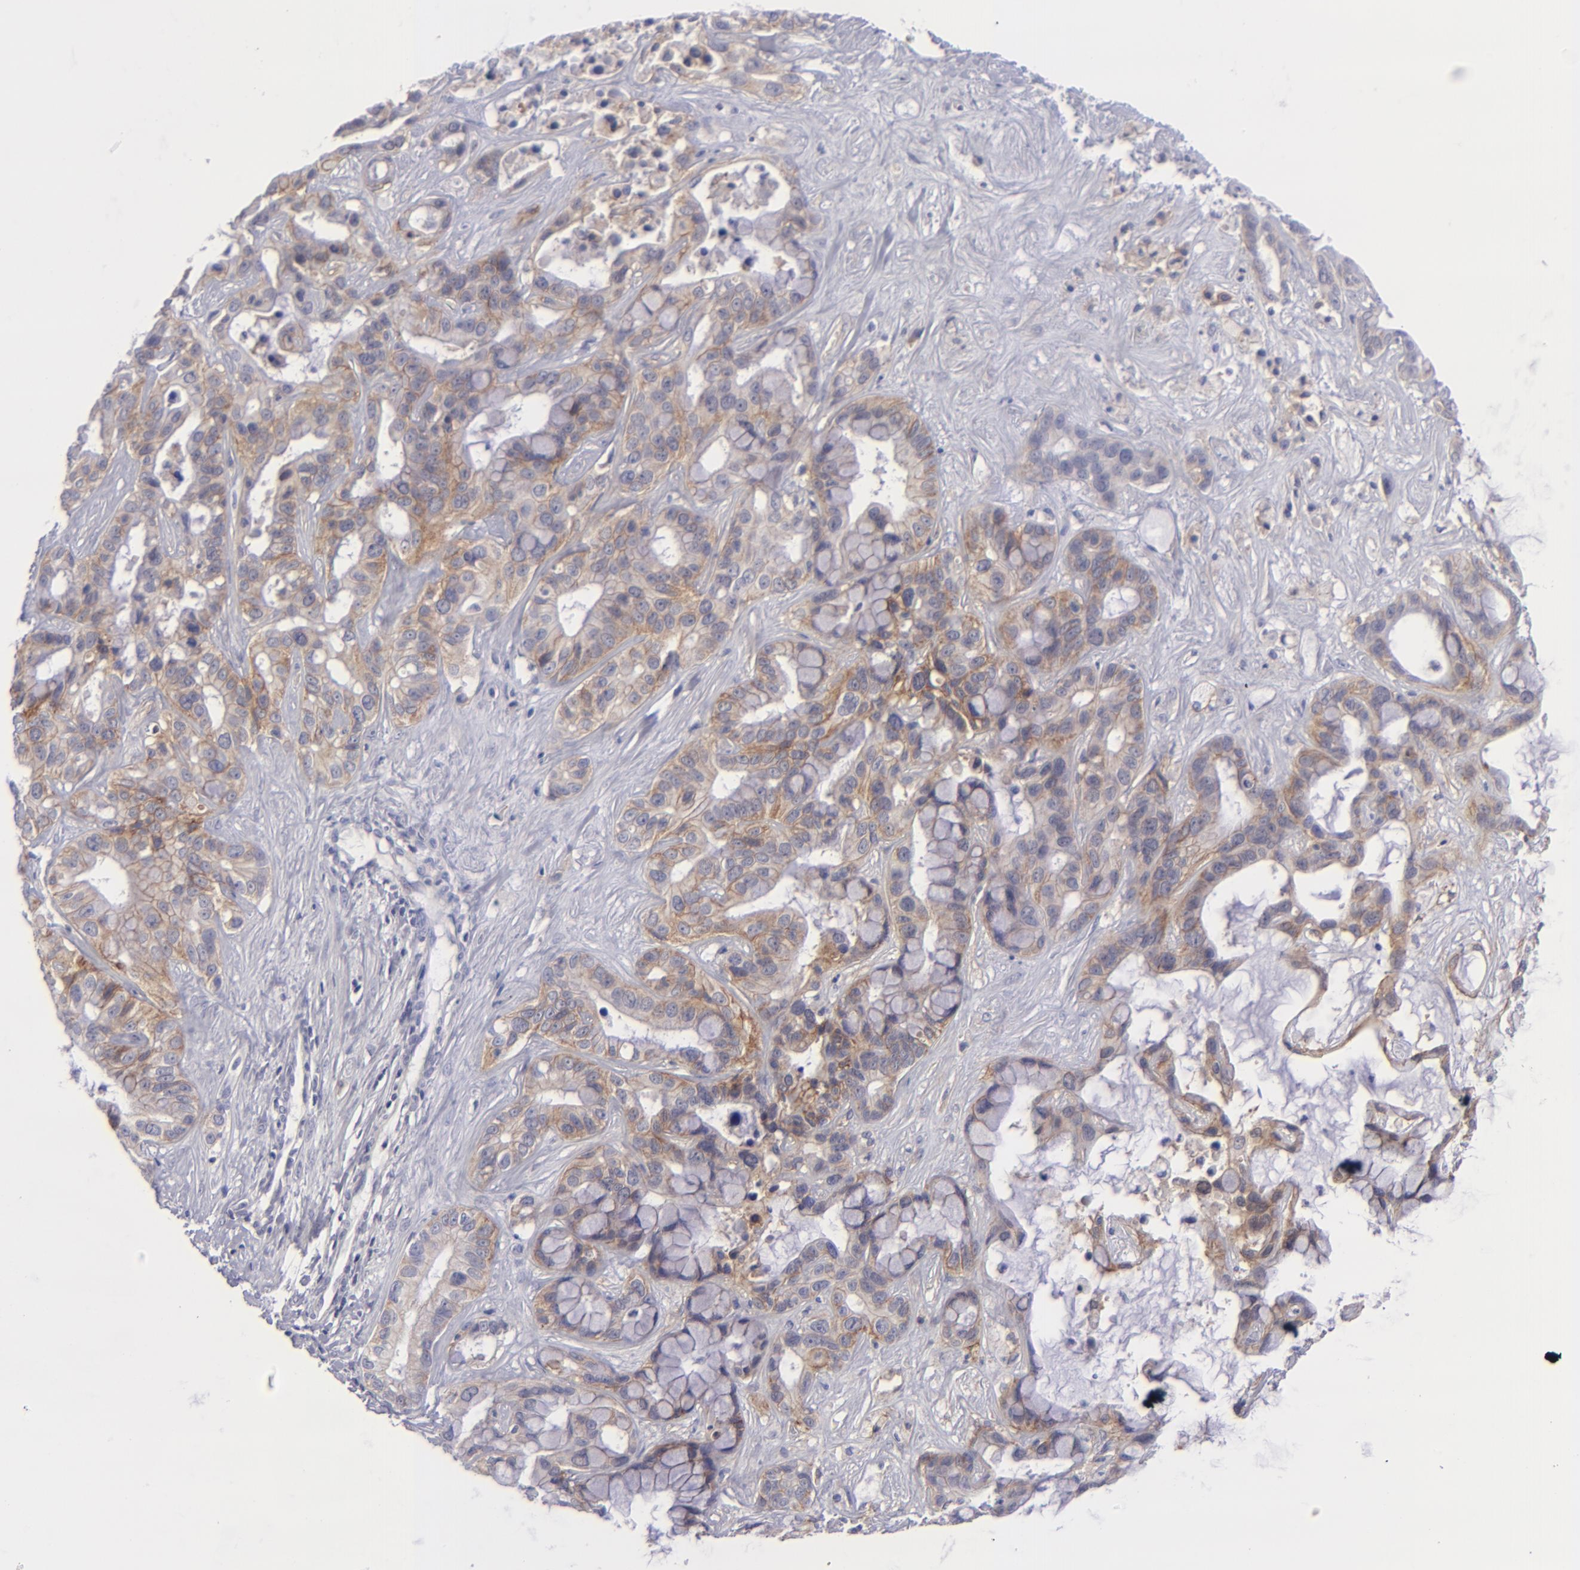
{"staining": {"intensity": "weak", "quantity": ">75%", "location": "cytoplasmic/membranous"}, "tissue": "liver cancer", "cell_type": "Tumor cells", "image_type": "cancer", "snomed": [{"axis": "morphology", "description": "Cholangiocarcinoma"}, {"axis": "topography", "description": "Liver"}], "caption": "The immunohistochemical stain labels weak cytoplasmic/membranous staining in tumor cells of liver cholangiocarcinoma tissue. (Brightfield microscopy of DAB IHC at high magnification).", "gene": "BSG", "patient": {"sex": "female", "age": 65}}